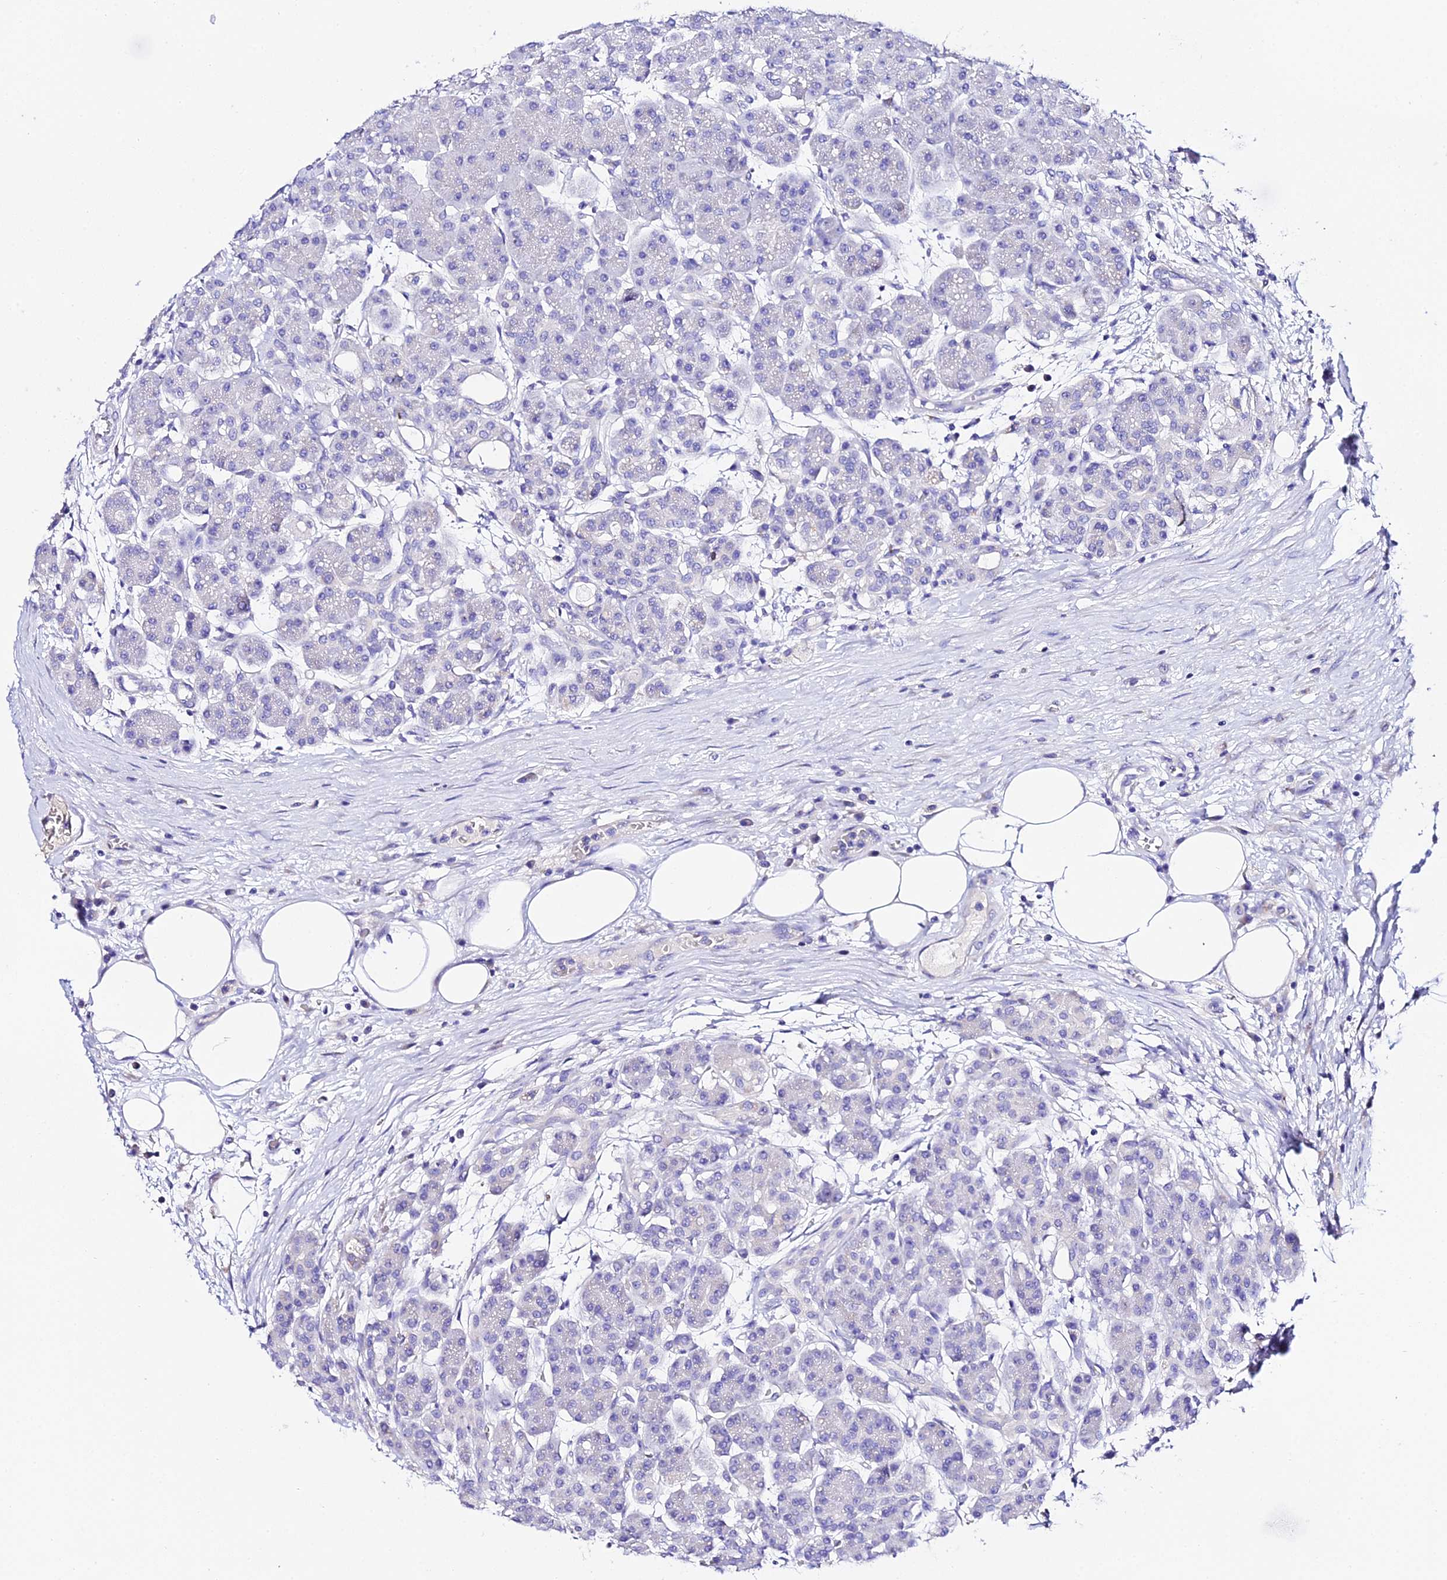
{"staining": {"intensity": "negative", "quantity": "none", "location": "none"}, "tissue": "pancreas", "cell_type": "Exocrine glandular cells", "image_type": "normal", "snomed": [{"axis": "morphology", "description": "Normal tissue, NOS"}, {"axis": "topography", "description": "Pancreas"}], "caption": "There is no significant staining in exocrine glandular cells of pancreas. (DAB immunohistochemistry, high magnification).", "gene": "TMEM117", "patient": {"sex": "male", "age": 63}}